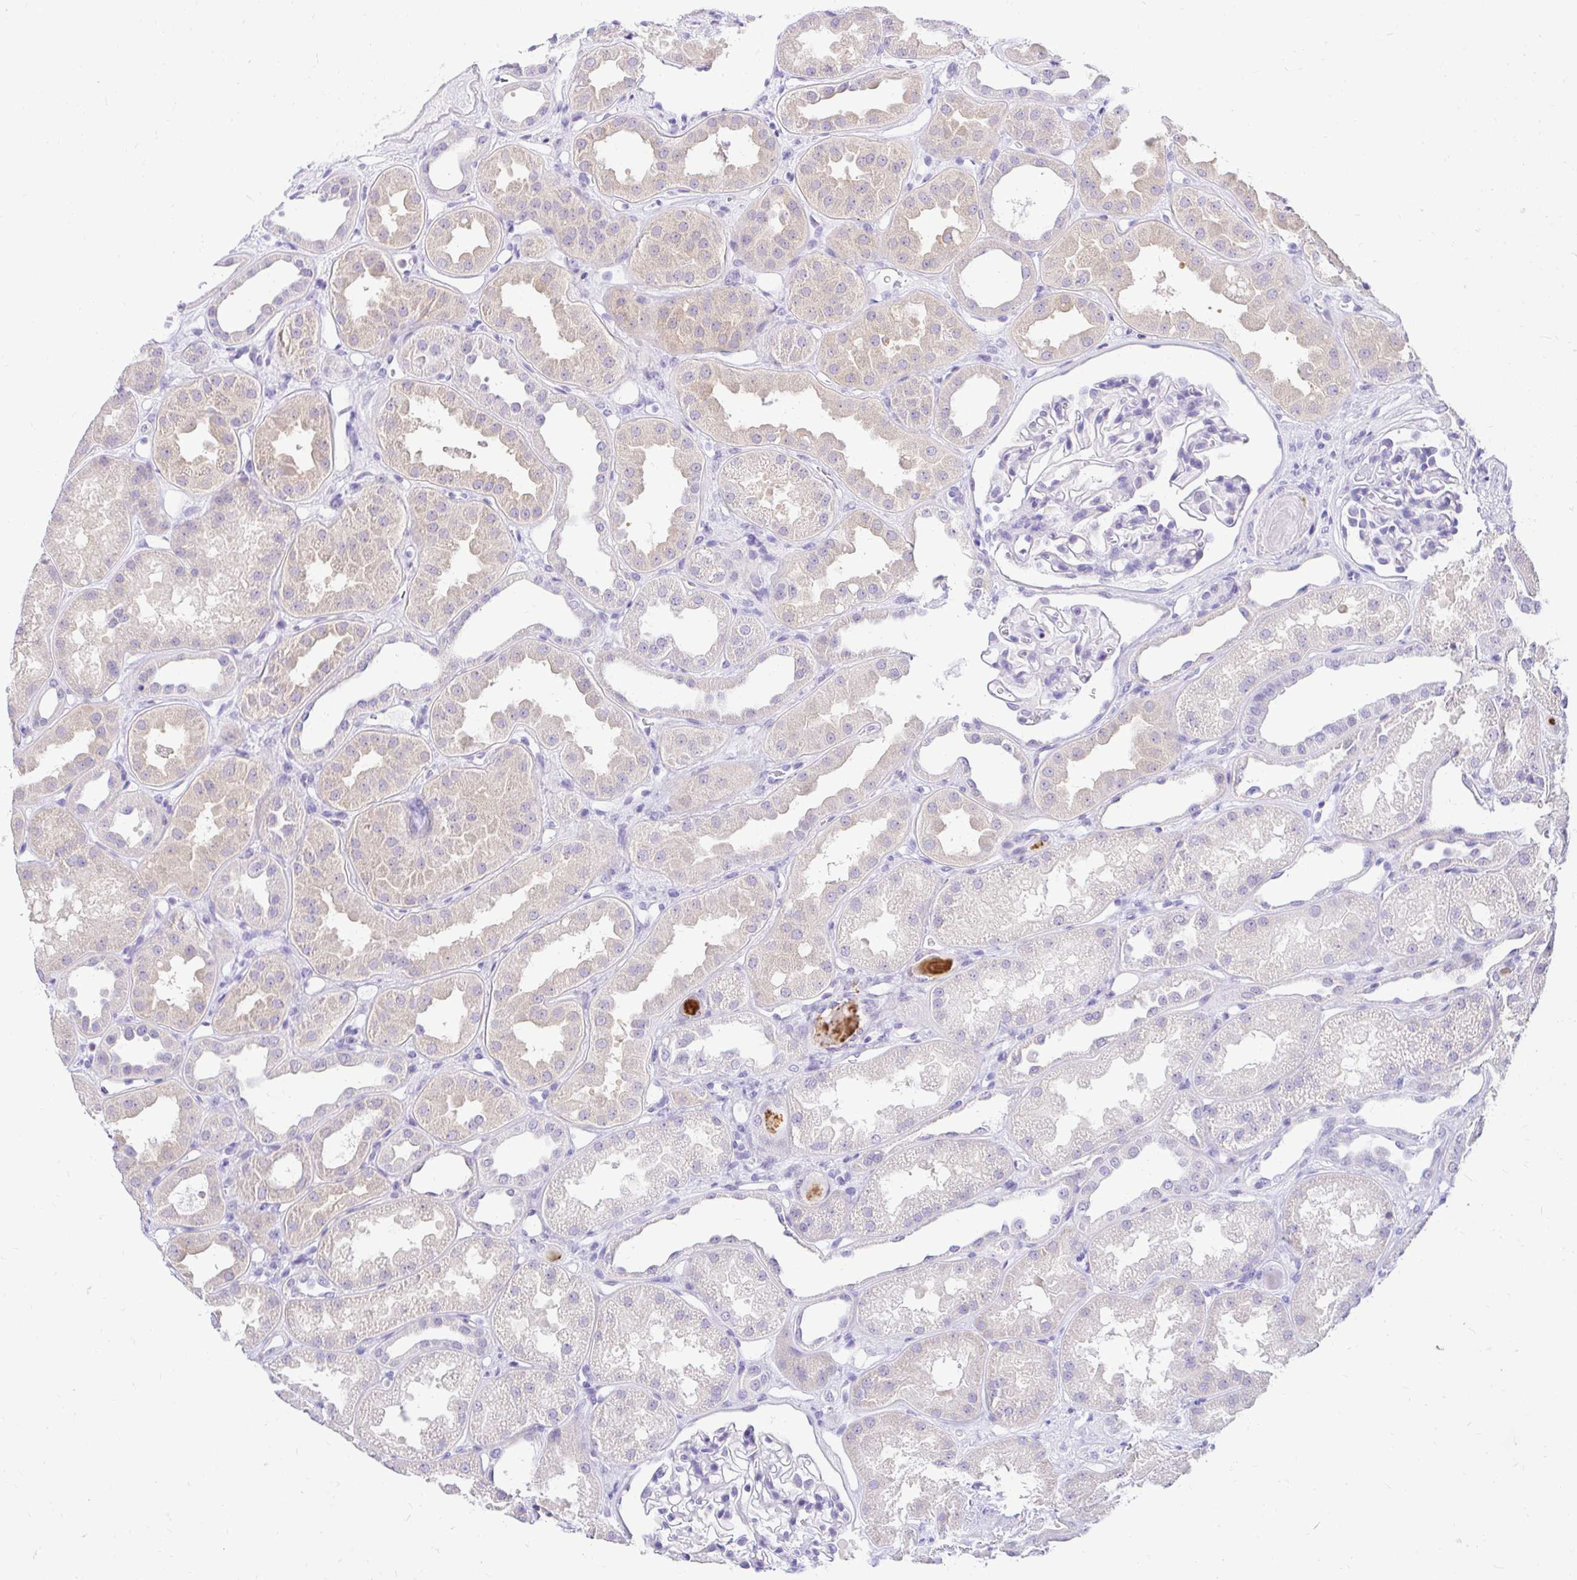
{"staining": {"intensity": "negative", "quantity": "none", "location": "none"}, "tissue": "kidney", "cell_type": "Cells in glomeruli", "image_type": "normal", "snomed": [{"axis": "morphology", "description": "Normal tissue, NOS"}, {"axis": "topography", "description": "Kidney"}], "caption": "Immunohistochemistry (IHC) histopathology image of unremarkable kidney: kidney stained with DAB (3,3'-diaminobenzidine) displays no significant protein staining in cells in glomeruli. (Brightfield microscopy of DAB (3,3'-diaminobenzidine) IHC at high magnification).", "gene": "FATE1", "patient": {"sex": "male", "age": 61}}